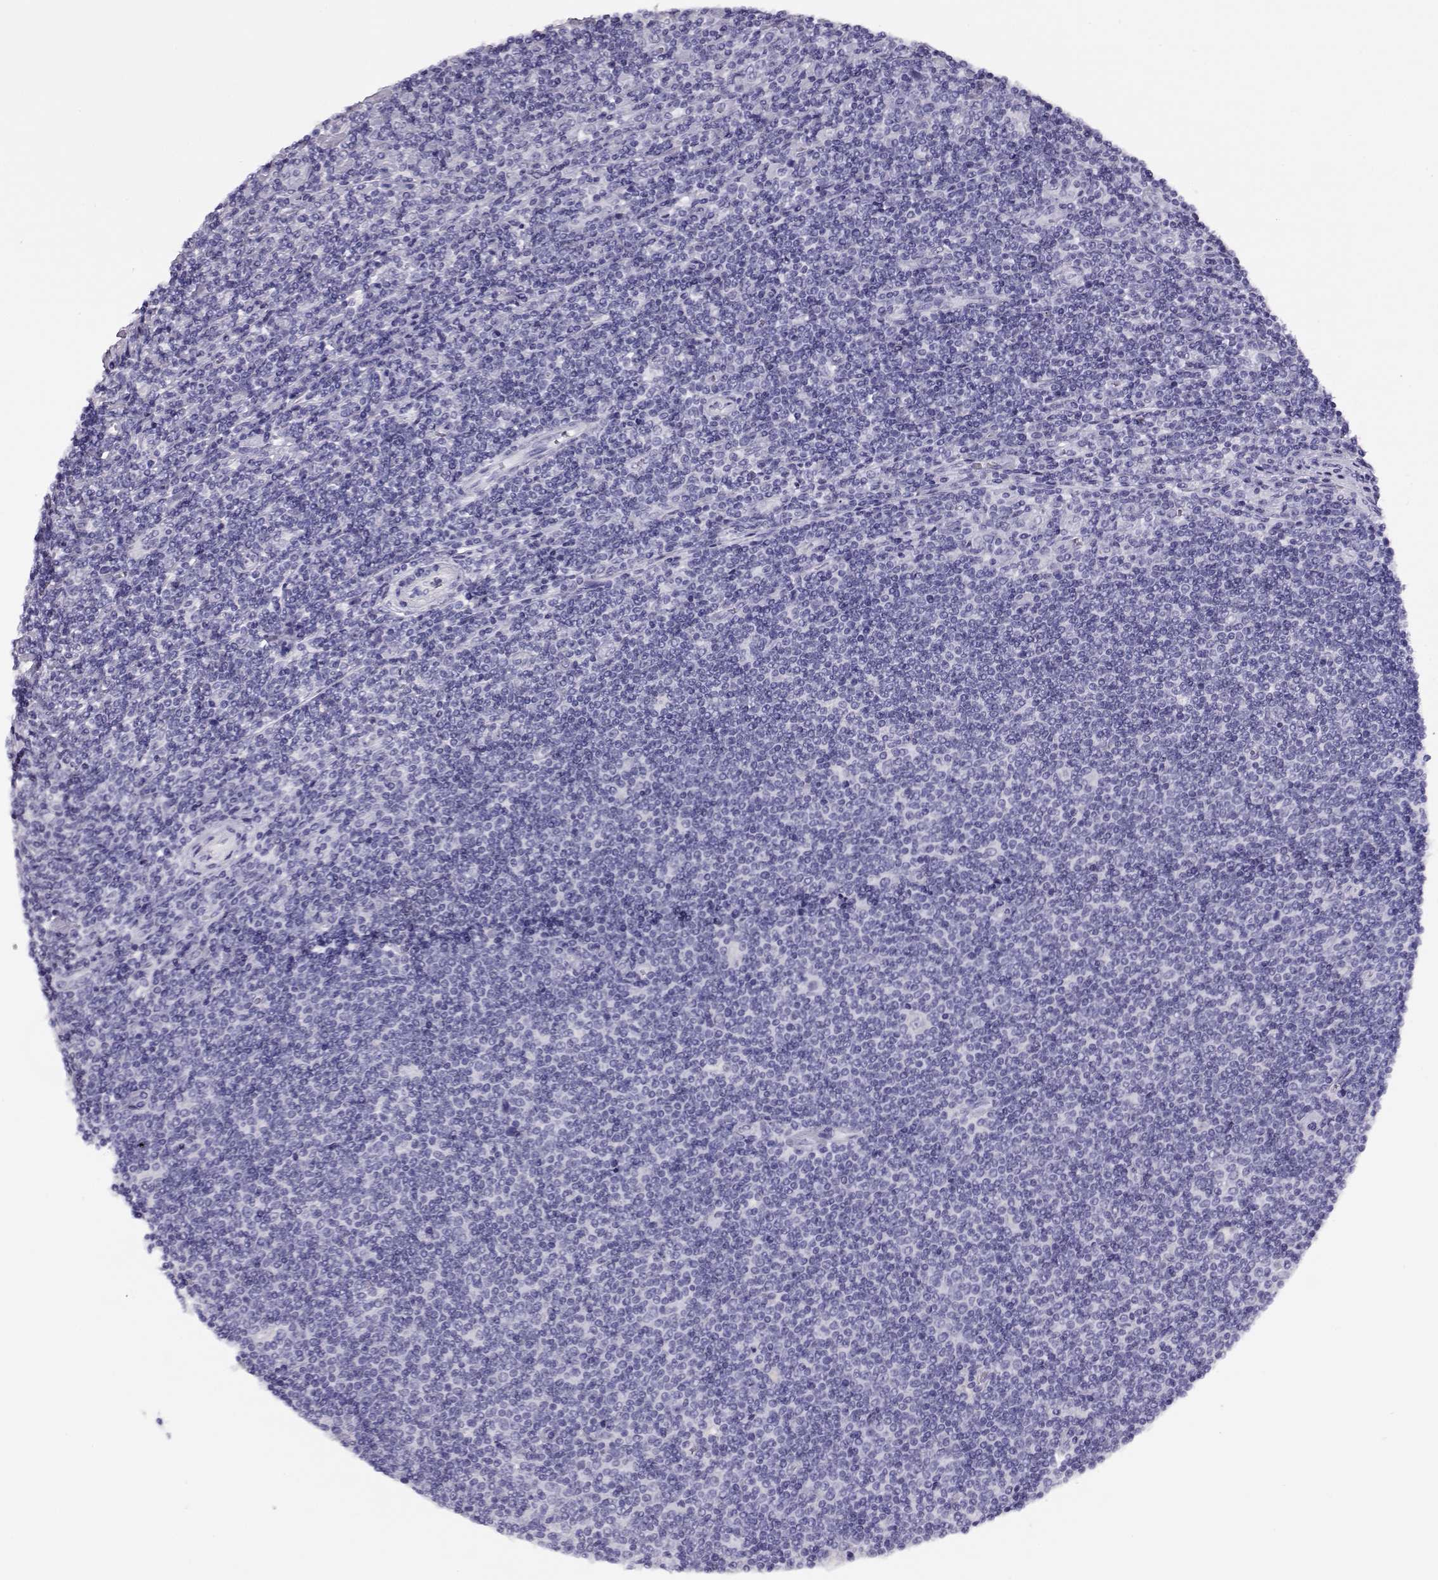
{"staining": {"intensity": "negative", "quantity": "none", "location": "none"}, "tissue": "lymphoma", "cell_type": "Tumor cells", "image_type": "cancer", "snomed": [{"axis": "morphology", "description": "Hodgkin's disease, NOS"}, {"axis": "topography", "description": "Lymph node"}], "caption": "Tumor cells show no significant protein staining in lymphoma. The staining was performed using DAB (3,3'-diaminobenzidine) to visualize the protein expression in brown, while the nuclei were stained in blue with hematoxylin (Magnification: 20x).", "gene": "CRX", "patient": {"sex": "male", "age": 40}}